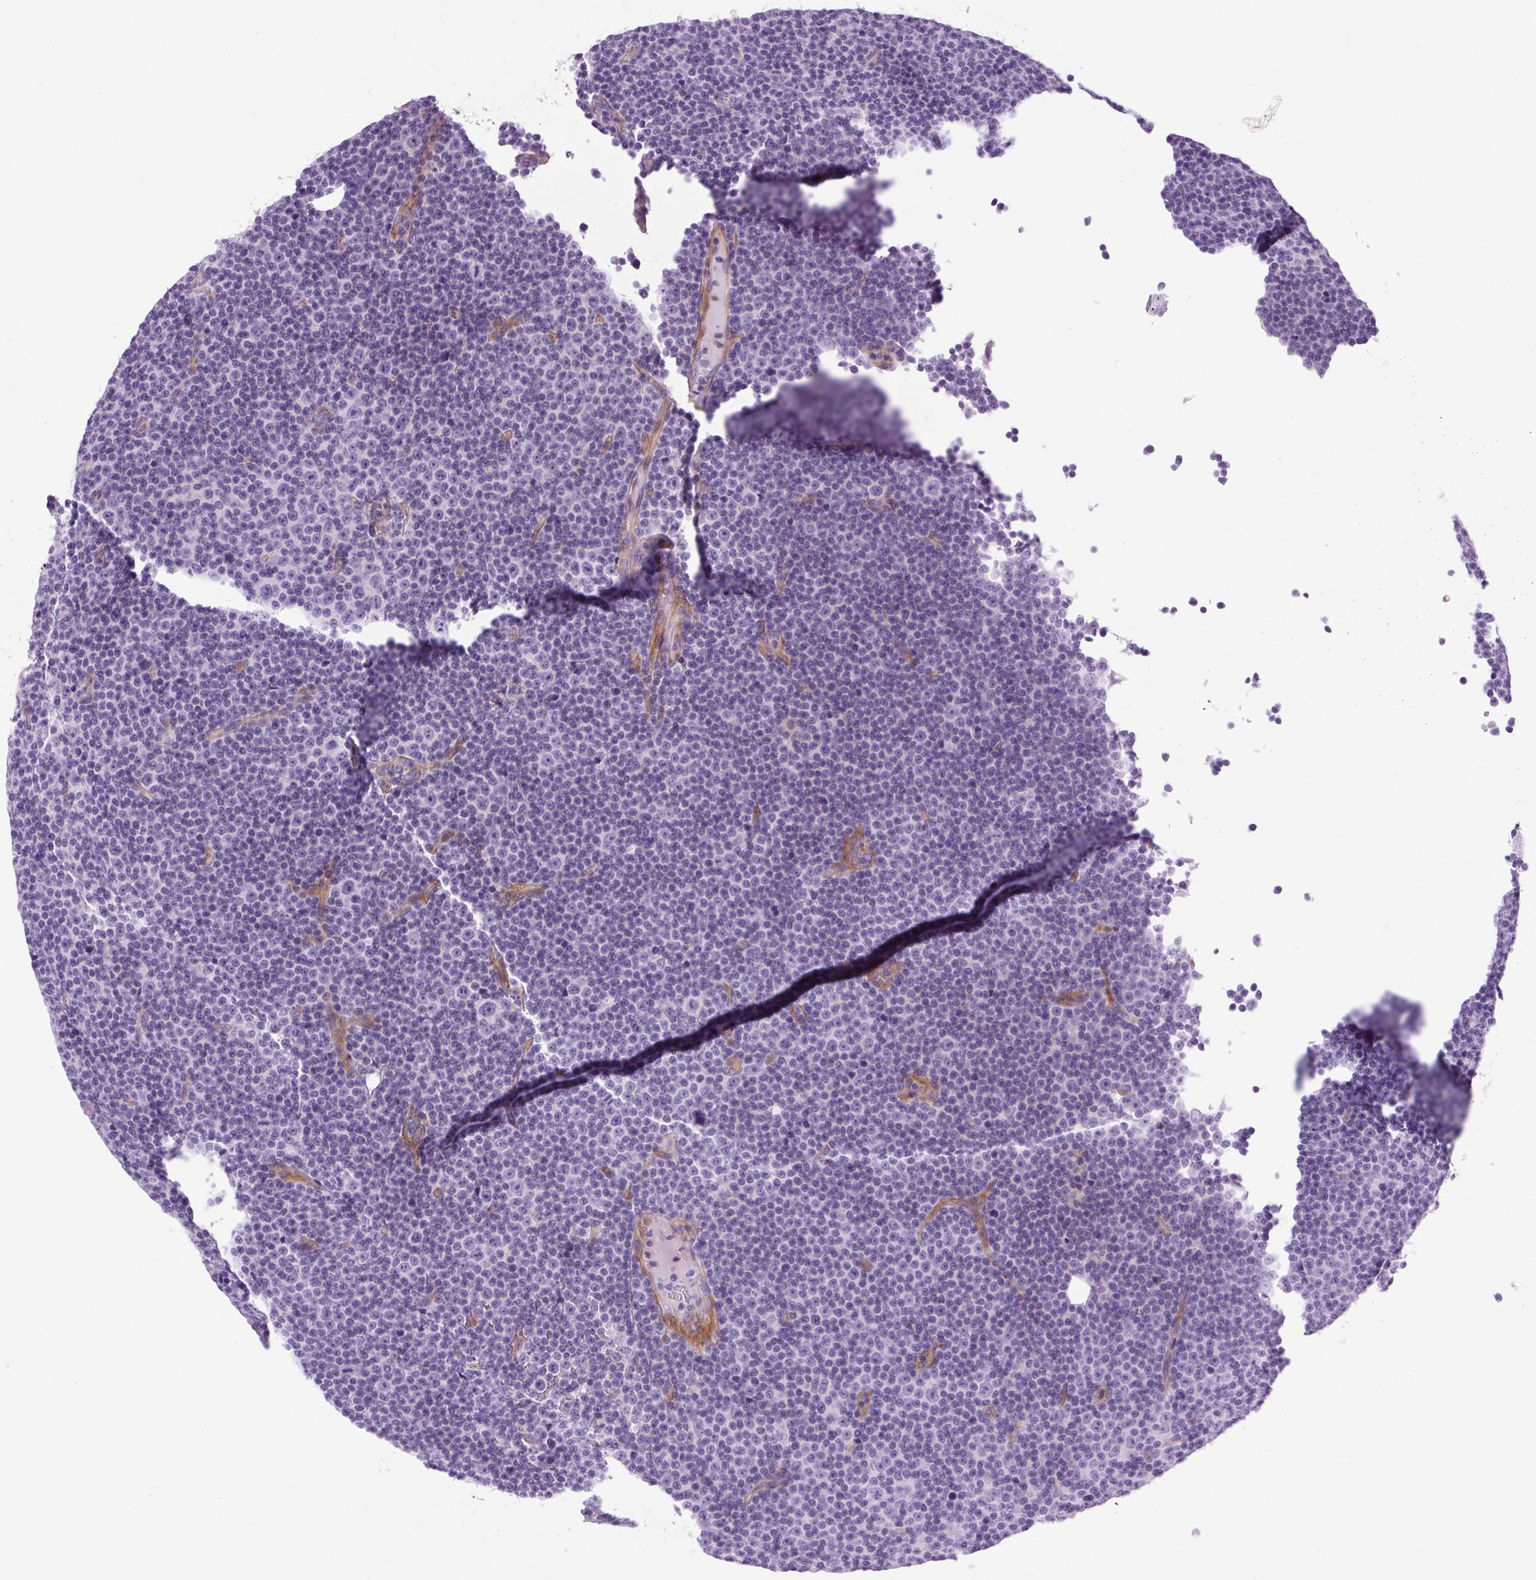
{"staining": {"intensity": "negative", "quantity": "none", "location": "none"}, "tissue": "lymphoma", "cell_type": "Tumor cells", "image_type": "cancer", "snomed": [{"axis": "morphology", "description": "Malignant lymphoma, non-Hodgkin's type, Low grade"}, {"axis": "topography", "description": "Lymph node"}], "caption": "Immunohistochemical staining of lymphoma shows no significant positivity in tumor cells.", "gene": "OOEP", "patient": {"sex": "female", "age": 67}}